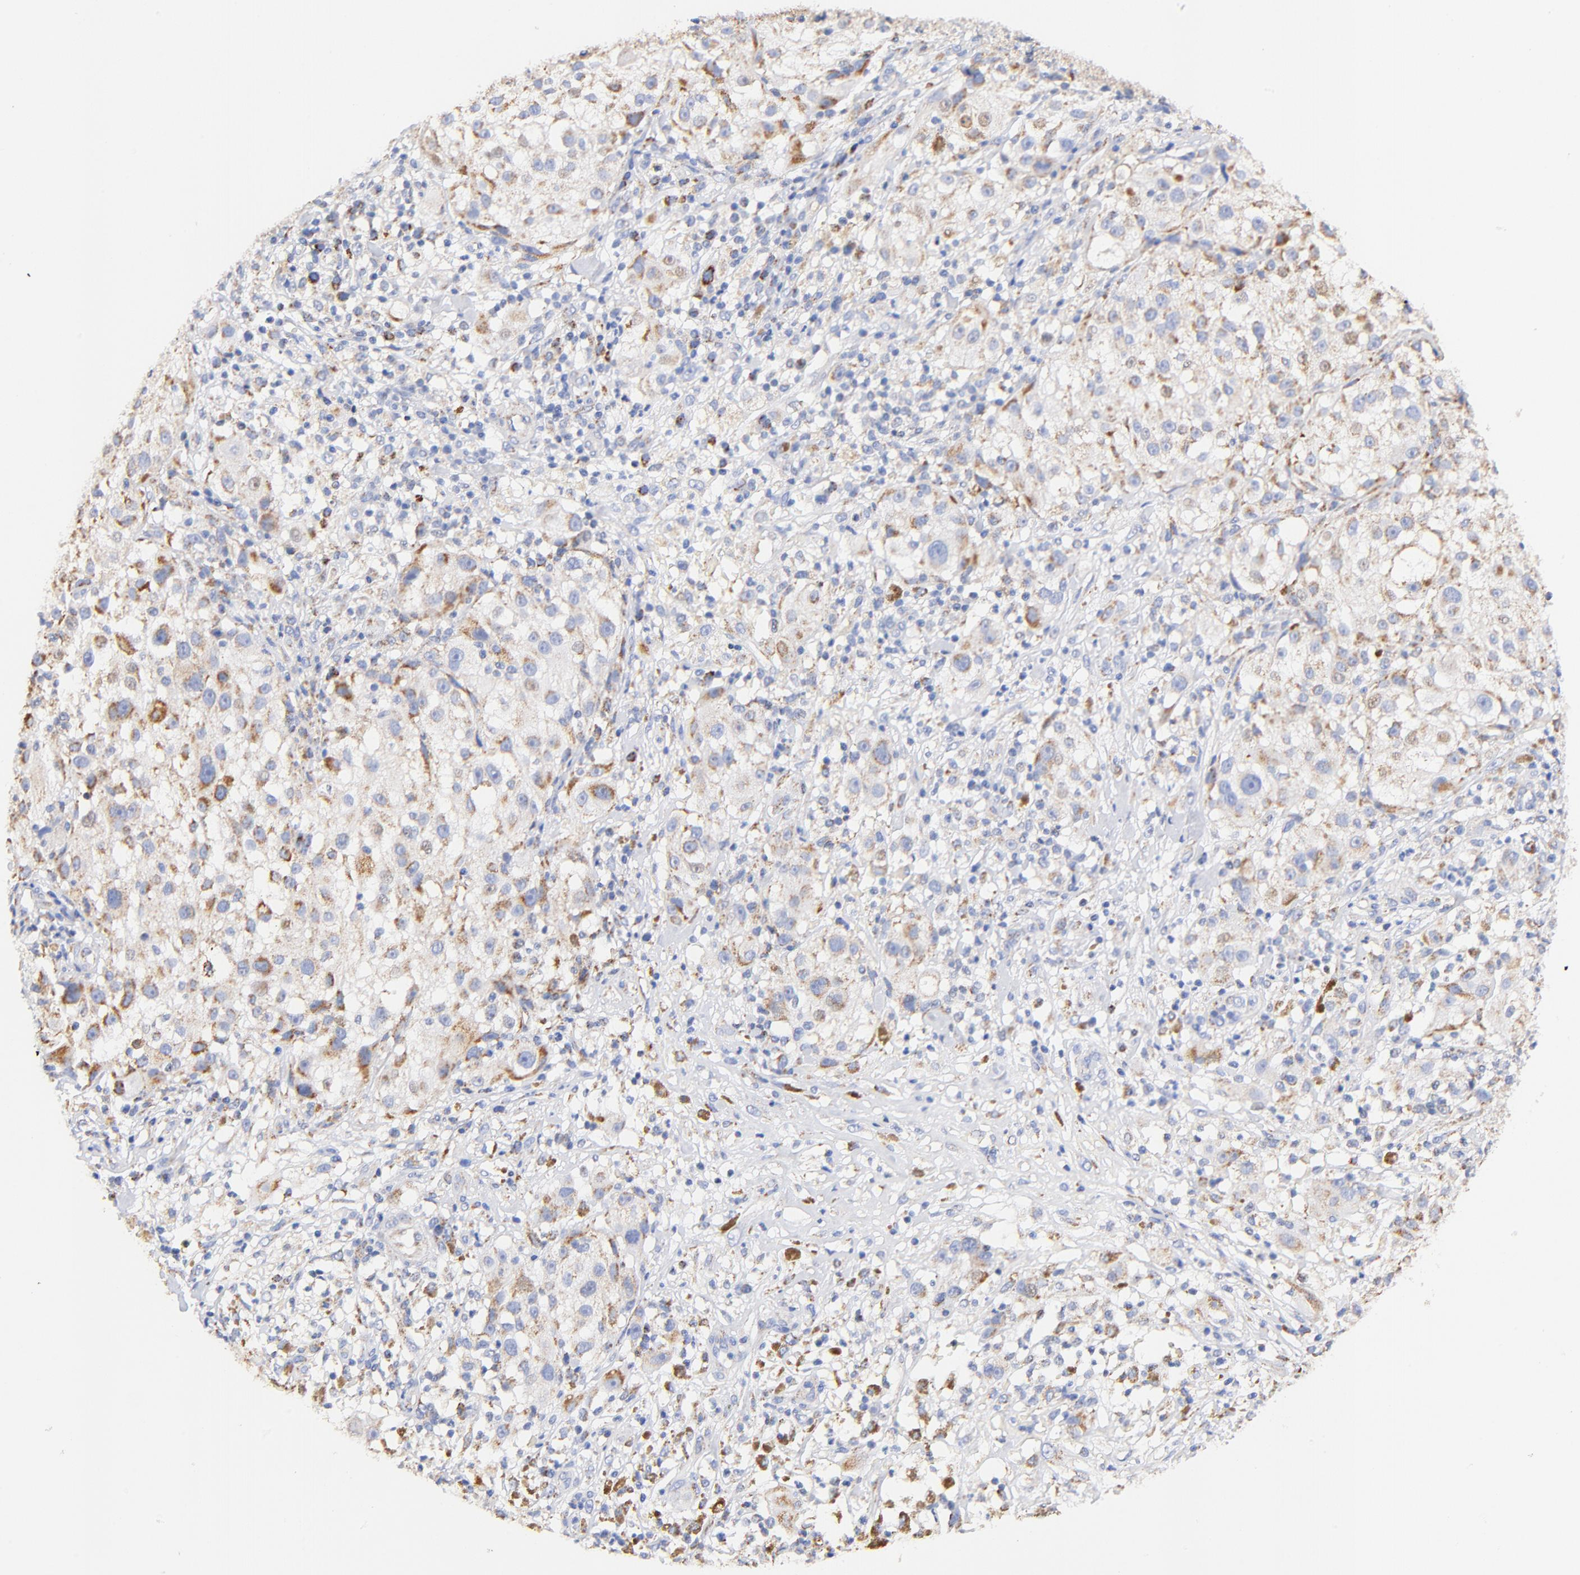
{"staining": {"intensity": "moderate", "quantity": "25%-75%", "location": "cytoplasmic/membranous"}, "tissue": "melanoma", "cell_type": "Tumor cells", "image_type": "cancer", "snomed": [{"axis": "morphology", "description": "Necrosis, NOS"}, {"axis": "morphology", "description": "Malignant melanoma, NOS"}, {"axis": "topography", "description": "Skin"}], "caption": "The immunohistochemical stain shows moderate cytoplasmic/membranous positivity in tumor cells of melanoma tissue.", "gene": "ATP5F1D", "patient": {"sex": "female", "age": 87}}